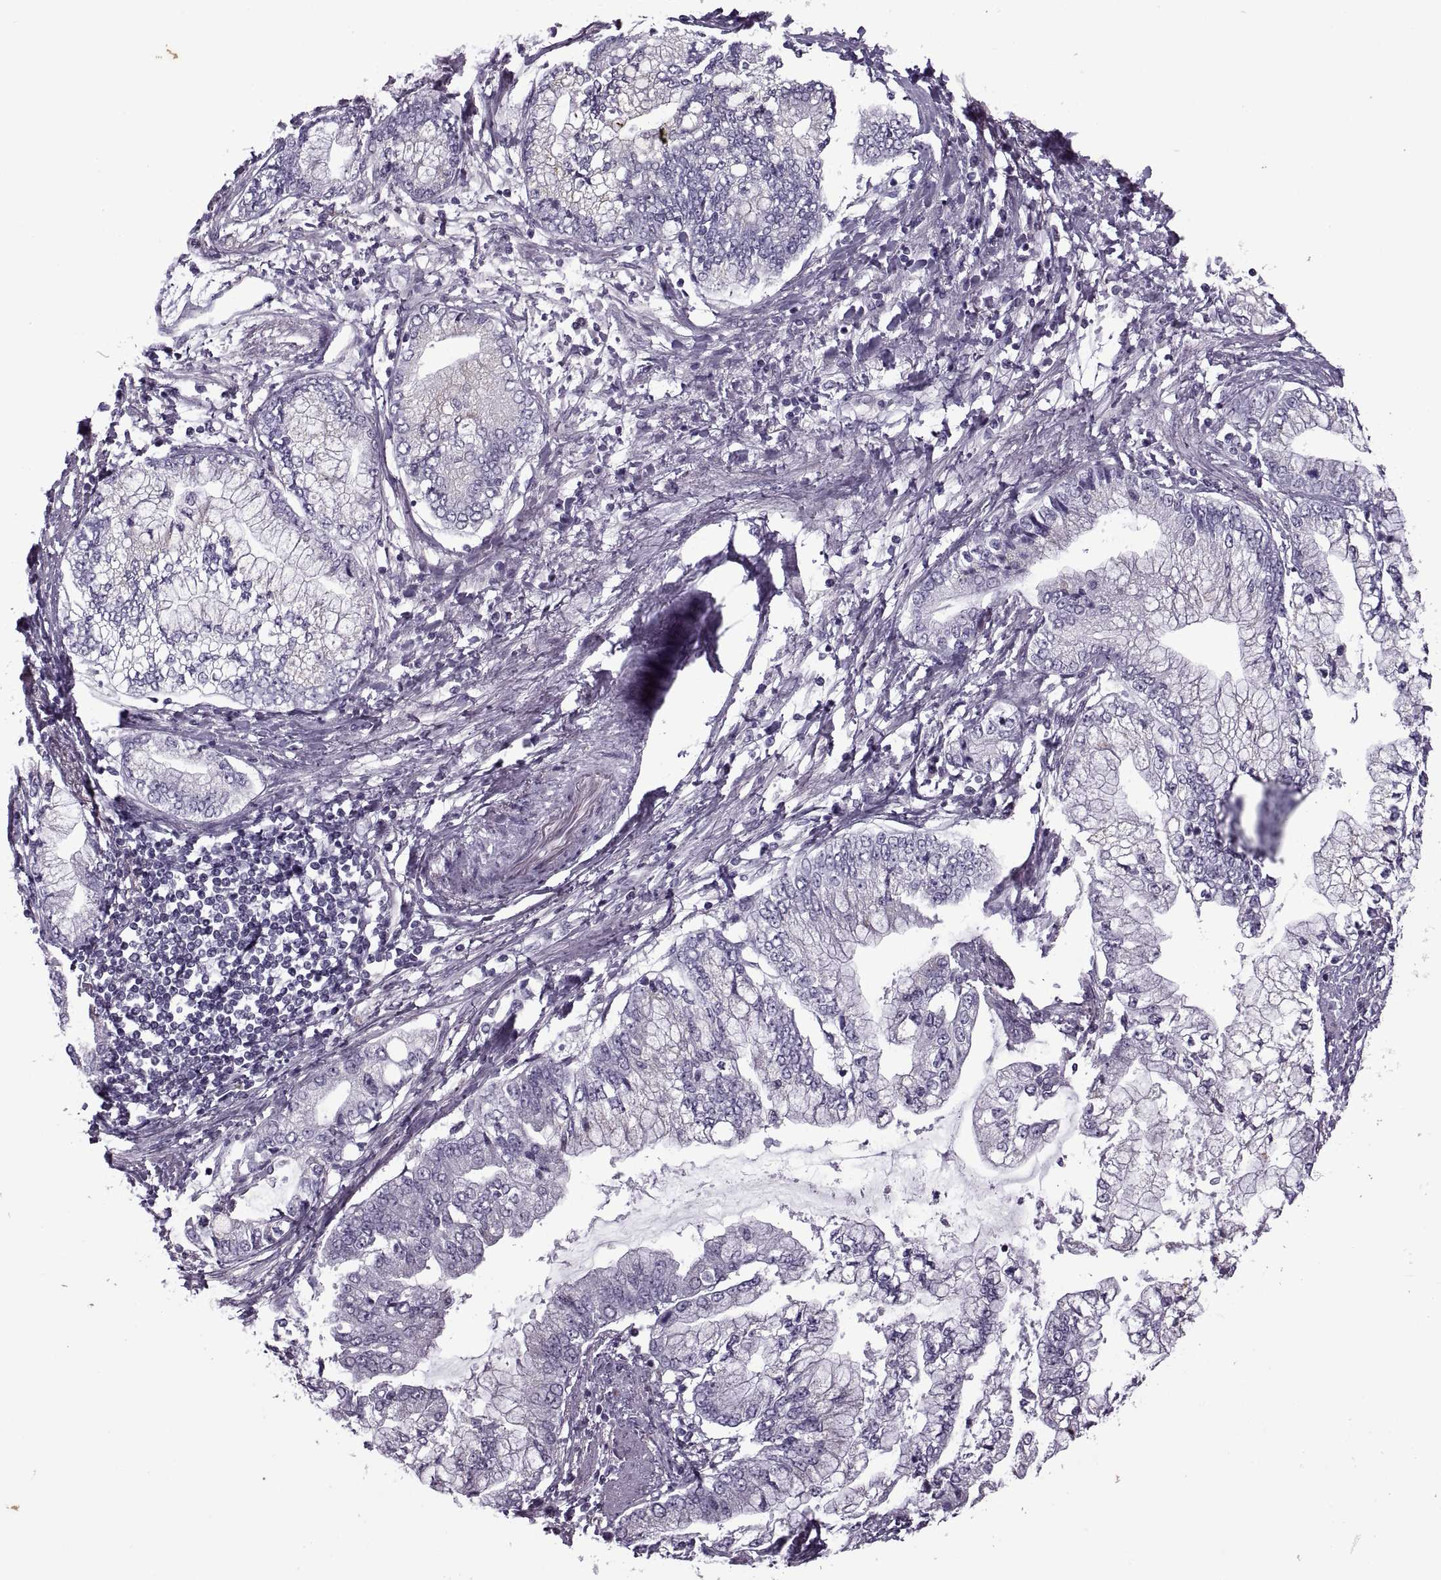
{"staining": {"intensity": "negative", "quantity": "none", "location": "none"}, "tissue": "stomach cancer", "cell_type": "Tumor cells", "image_type": "cancer", "snomed": [{"axis": "morphology", "description": "Adenocarcinoma, NOS"}, {"axis": "topography", "description": "Stomach, upper"}], "caption": "High magnification brightfield microscopy of stomach cancer (adenocarcinoma) stained with DAB (3,3'-diaminobenzidine) (brown) and counterstained with hematoxylin (blue): tumor cells show no significant expression.", "gene": "PRSS37", "patient": {"sex": "female", "age": 74}}